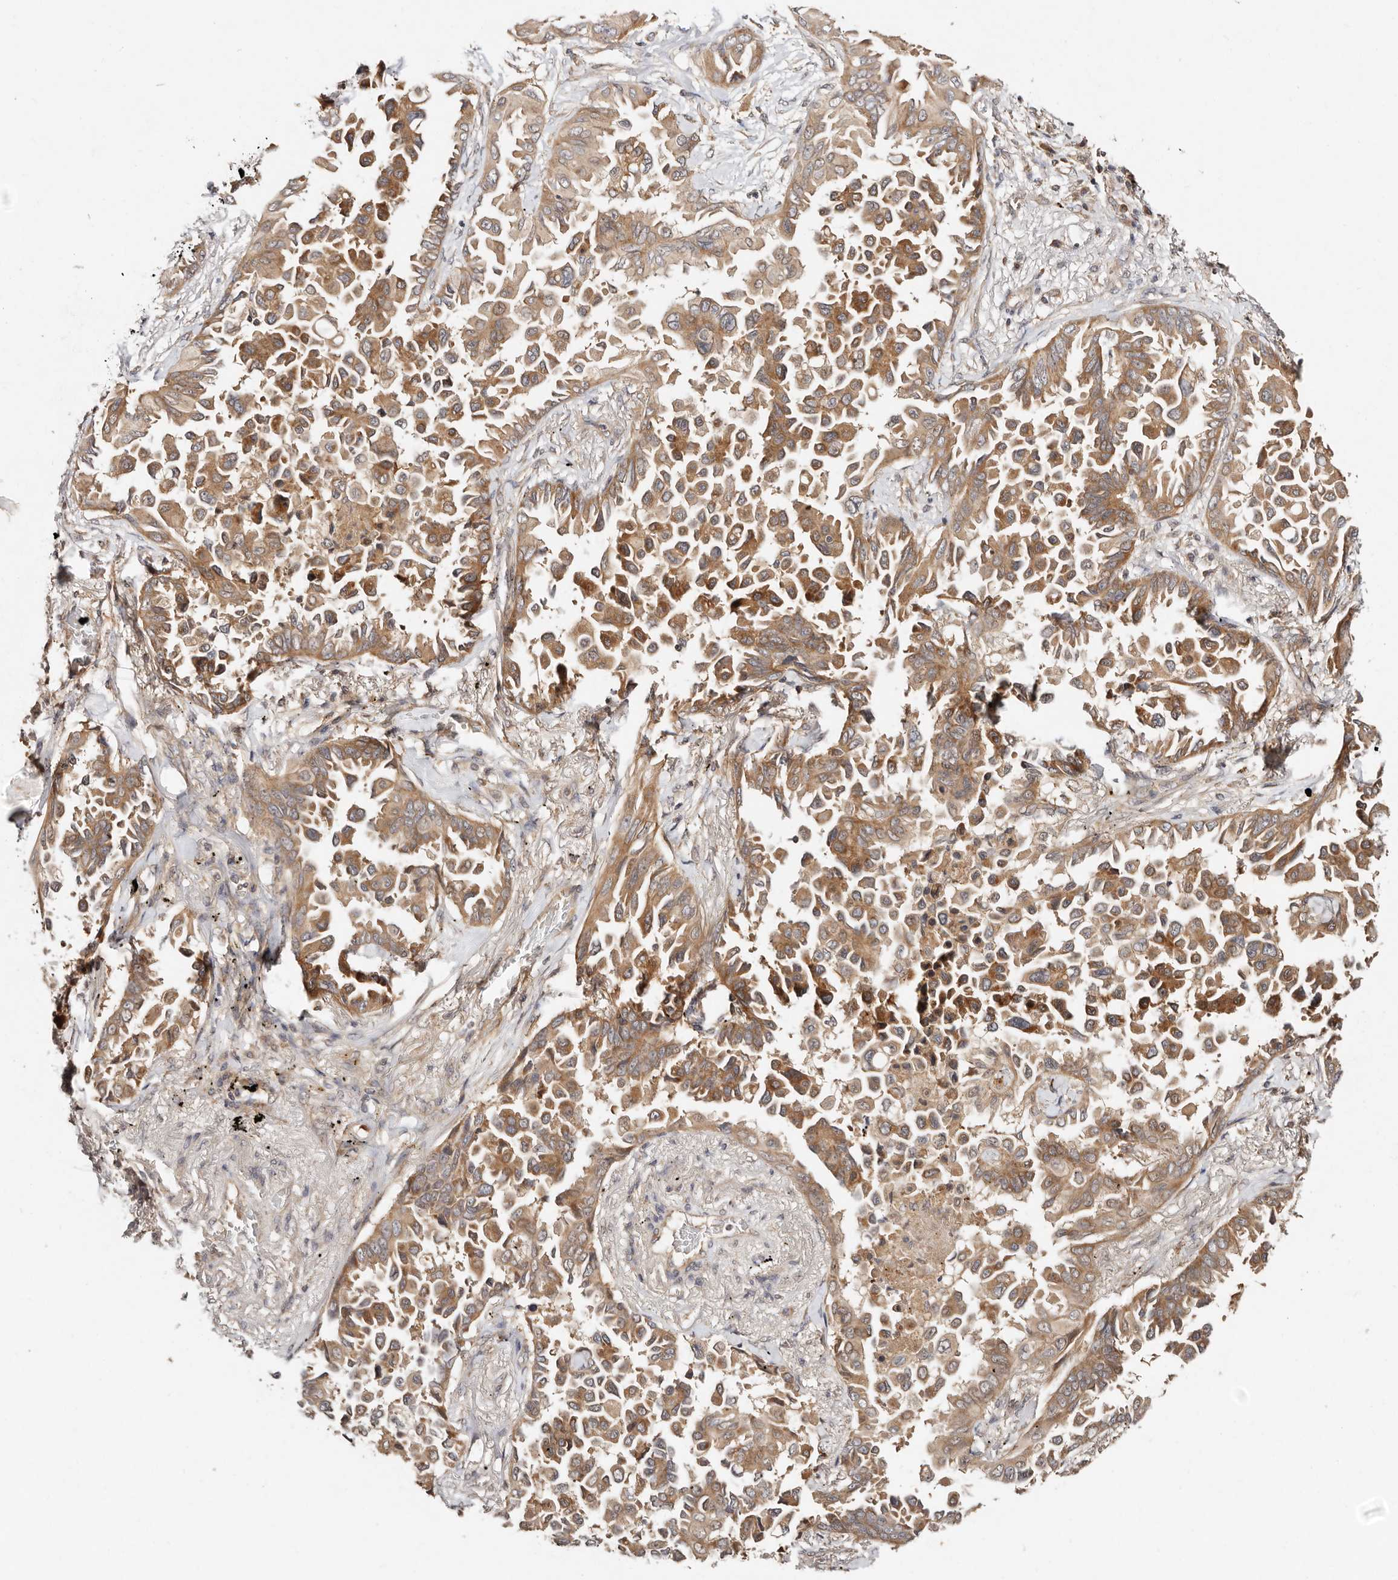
{"staining": {"intensity": "moderate", "quantity": ">75%", "location": "cytoplasmic/membranous"}, "tissue": "lung cancer", "cell_type": "Tumor cells", "image_type": "cancer", "snomed": [{"axis": "morphology", "description": "Adenocarcinoma, NOS"}, {"axis": "topography", "description": "Lung"}], "caption": "DAB (3,3'-diaminobenzidine) immunohistochemical staining of adenocarcinoma (lung) reveals moderate cytoplasmic/membranous protein staining in approximately >75% of tumor cells. (IHC, brightfield microscopy, high magnification).", "gene": "DENND11", "patient": {"sex": "female", "age": 67}}